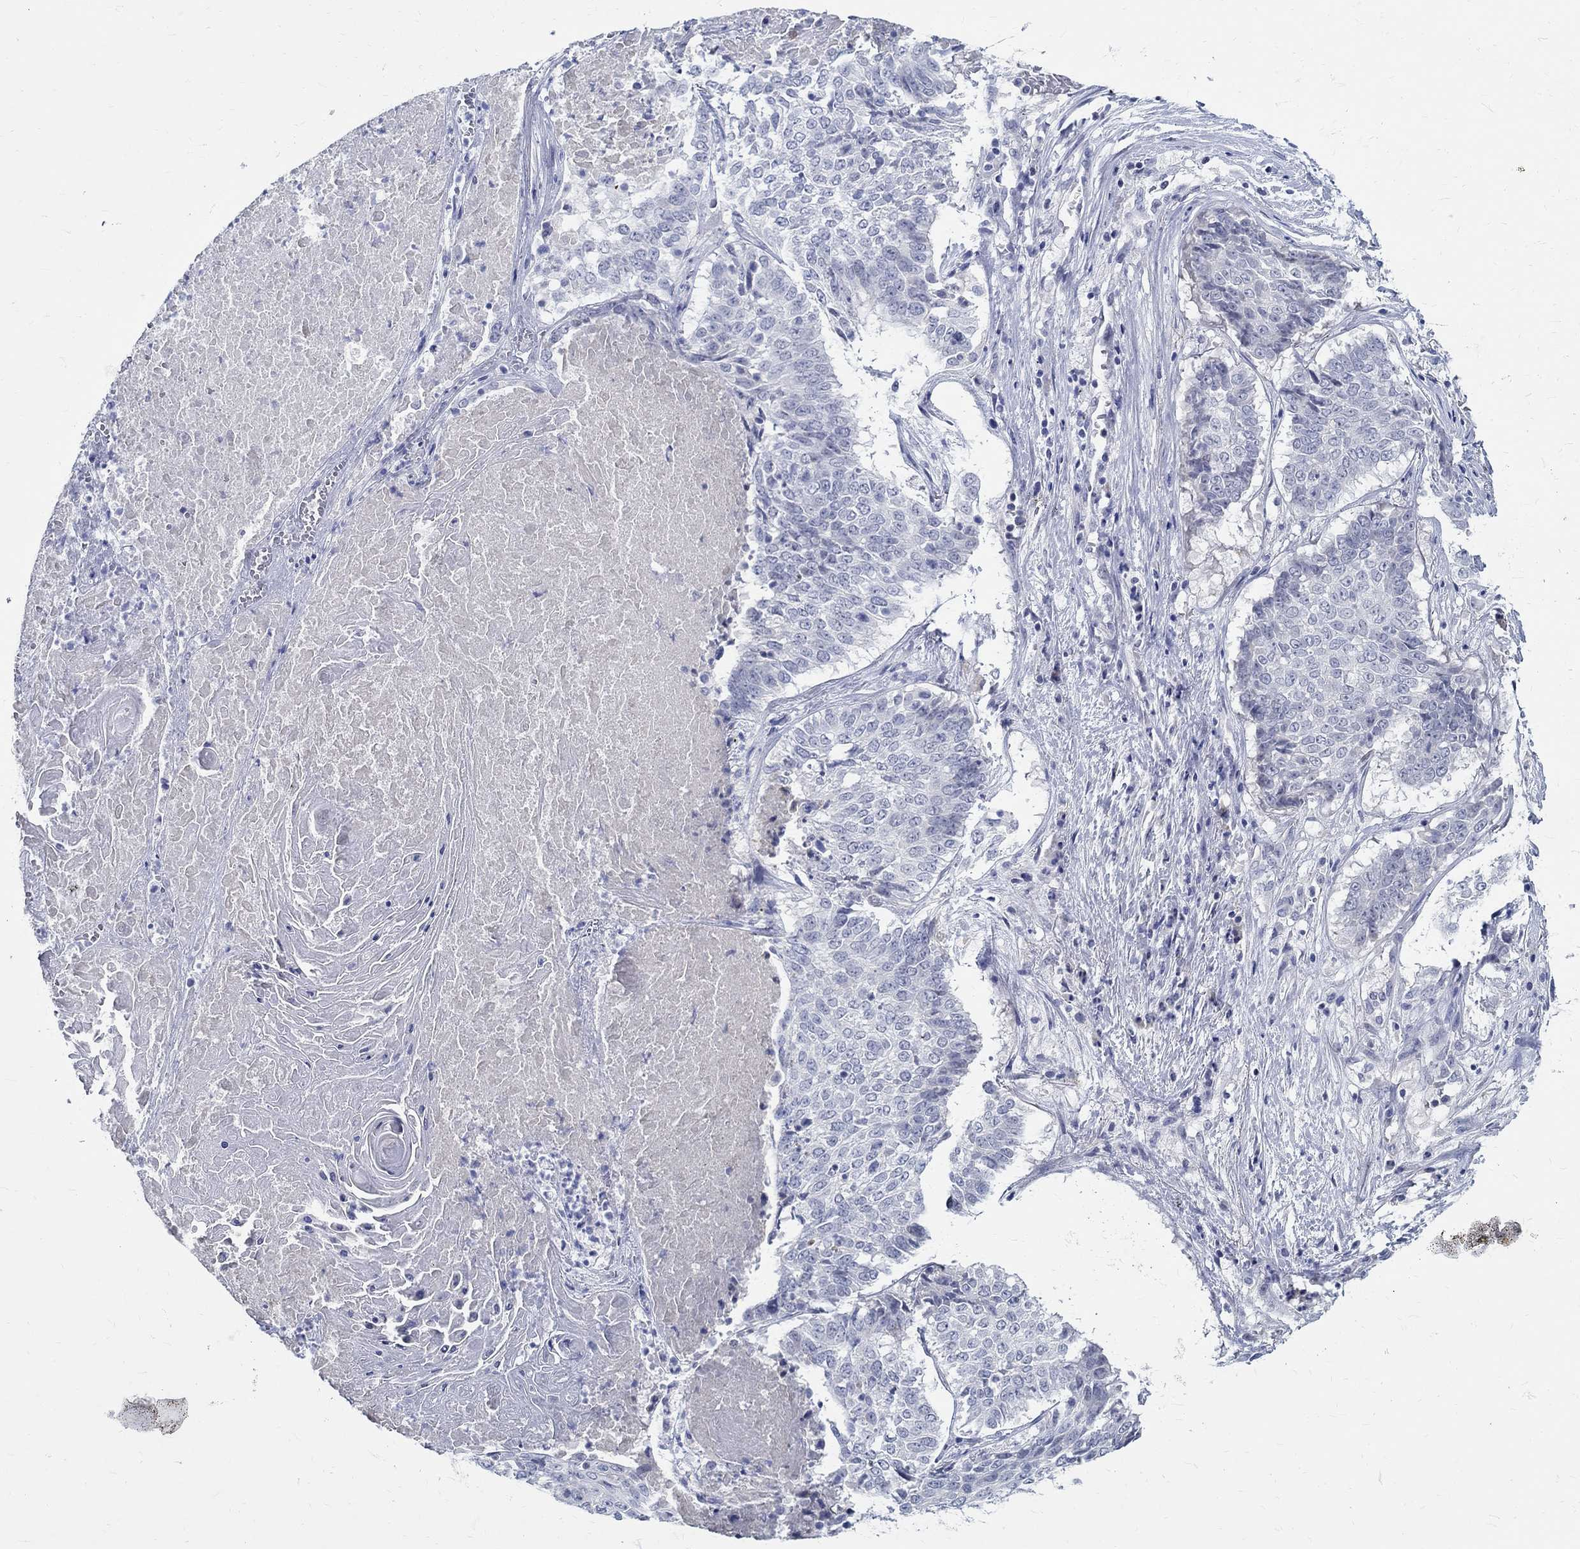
{"staining": {"intensity": "negative", "quantity": "none", "location": "none"}, "tissue": "lung cancer", "cell_type": "Tumor cells", "image_type": "cancer", "snomed": [{"axis": "morphology", "description": "Squamous cell carcinoma, NOS"}, {"axis": "topography", "description": "Lung"}], "caption": "Immunohistochemistry (IHC) photomicrograph of neoplastic tissue: human lung cancer stained with DAB displays no significant protein expression in tumor cells. (DAB immunohistochemistry (IHC) with hematoxylin counter stain).", "gene": "CETN1", "patient": {"sex": "male", "age": 64}}